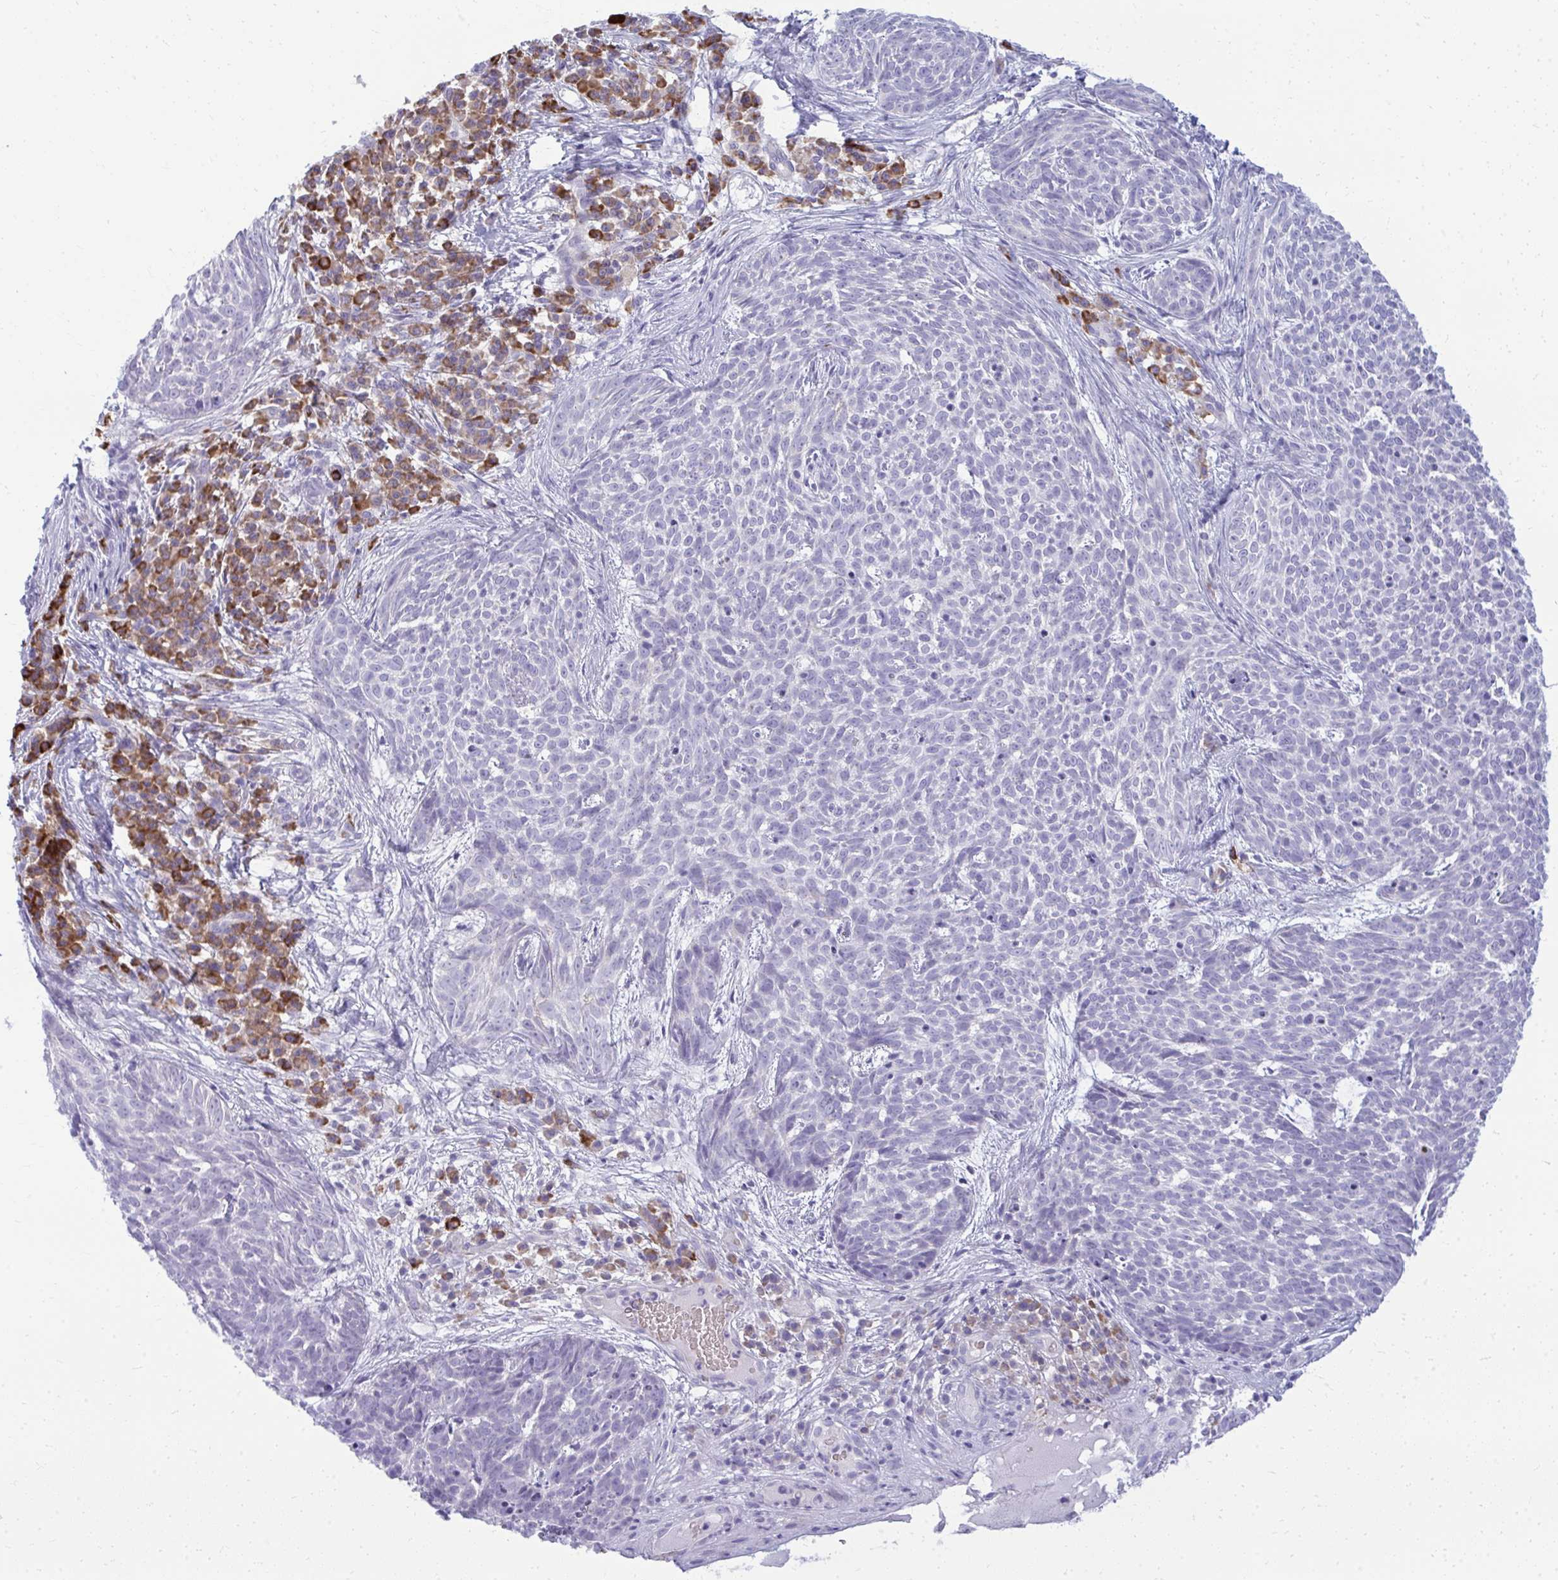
{"staining": {"intensity": "negative", "quantity": "none", "location": "none"}, "tissue": "skin cancer", "cell_type": "Tumor cells", "image_type": "cancer", "snomed": [{"axis": "morphology", "description": "Basal cell carcinoma"}, {"axis": "topography", "description": "Skin"}], "caption": "There is no significant expression in tumor cells of basal cell carcinoma (skin).", "gene": "TSPEAR", "patient": {"sex": "female", "age": 93}}